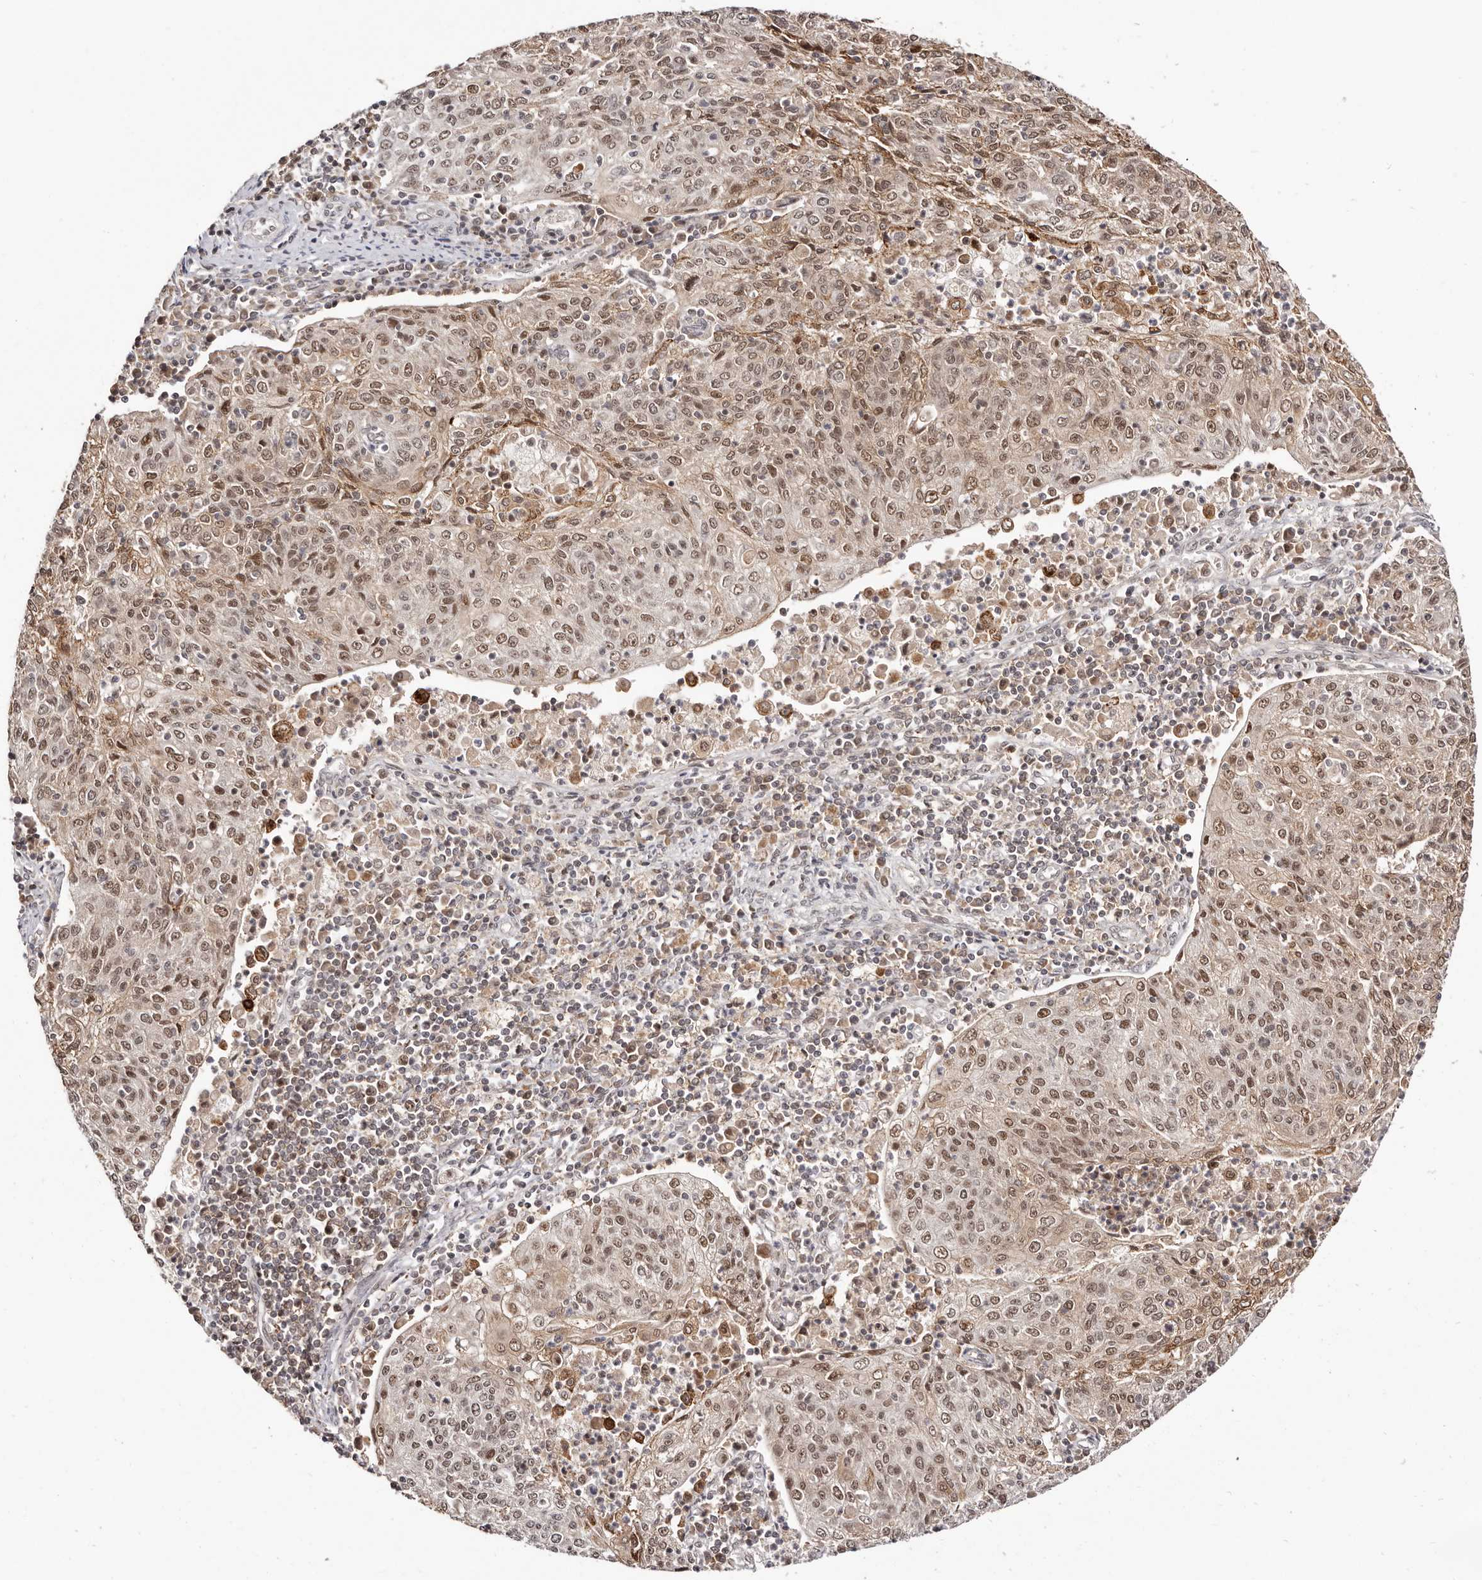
{"staining": {"intensity": "moderate", "quantity": ">75%", "location": "cytoplasmic/membranous,nuclear"}, "tissue": "cervical cancer", "cell_type": "Tumor cells", "image_type": "cancer", "snomed": [{"axis": "morphology", "description": "Squamous cell carcinoma, NOS"}, {"axis": "topography", "description": "Cervix"}], "caption": "Human cervical cancer stained with a brown dye reveals moderate cytoplasmic/membranous and nuclear positive expression in about >75% of tumor cells.", "gene": "MED8", "patient": {"sex": "female", "age": 48}}